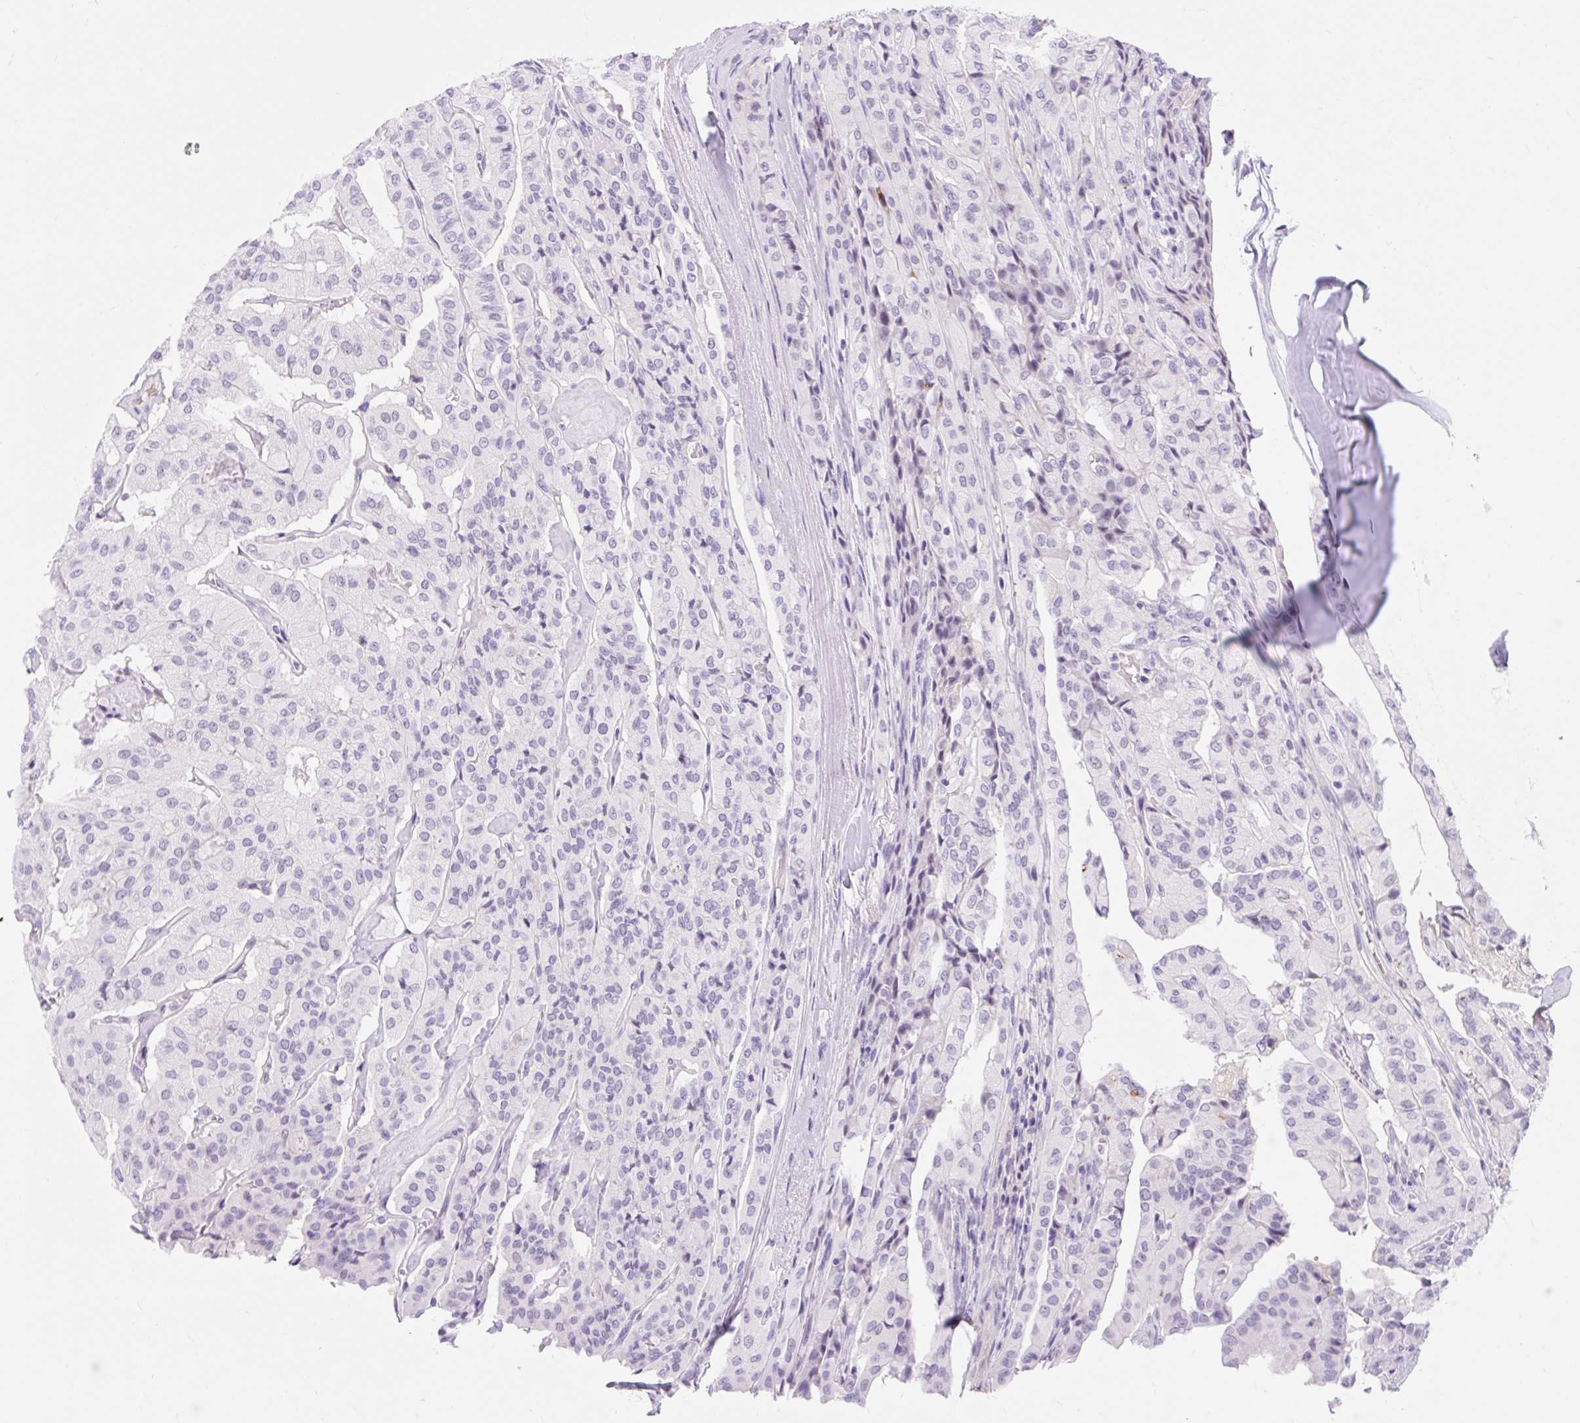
{"staining": {"intensity": "negative", "quantity": "none", "location": "none"}, "tissue": "thyroid cancer", "cell_type": "Tumor cells", "image_type": "cancer", "snomed": [{"axis": "morphology", "description": "Papillary adenocarcinoma, NOS"}, {"axis": "topography", "description": "Thyroid gland"}], "caption": "IHC of human papillary adenocarcinoma (thyroid) displays no positivity in tumor cells. Nuclei are stained in blue.", "gene": "SLC28A1", "patient": {"sex": "female", "age": 59}}